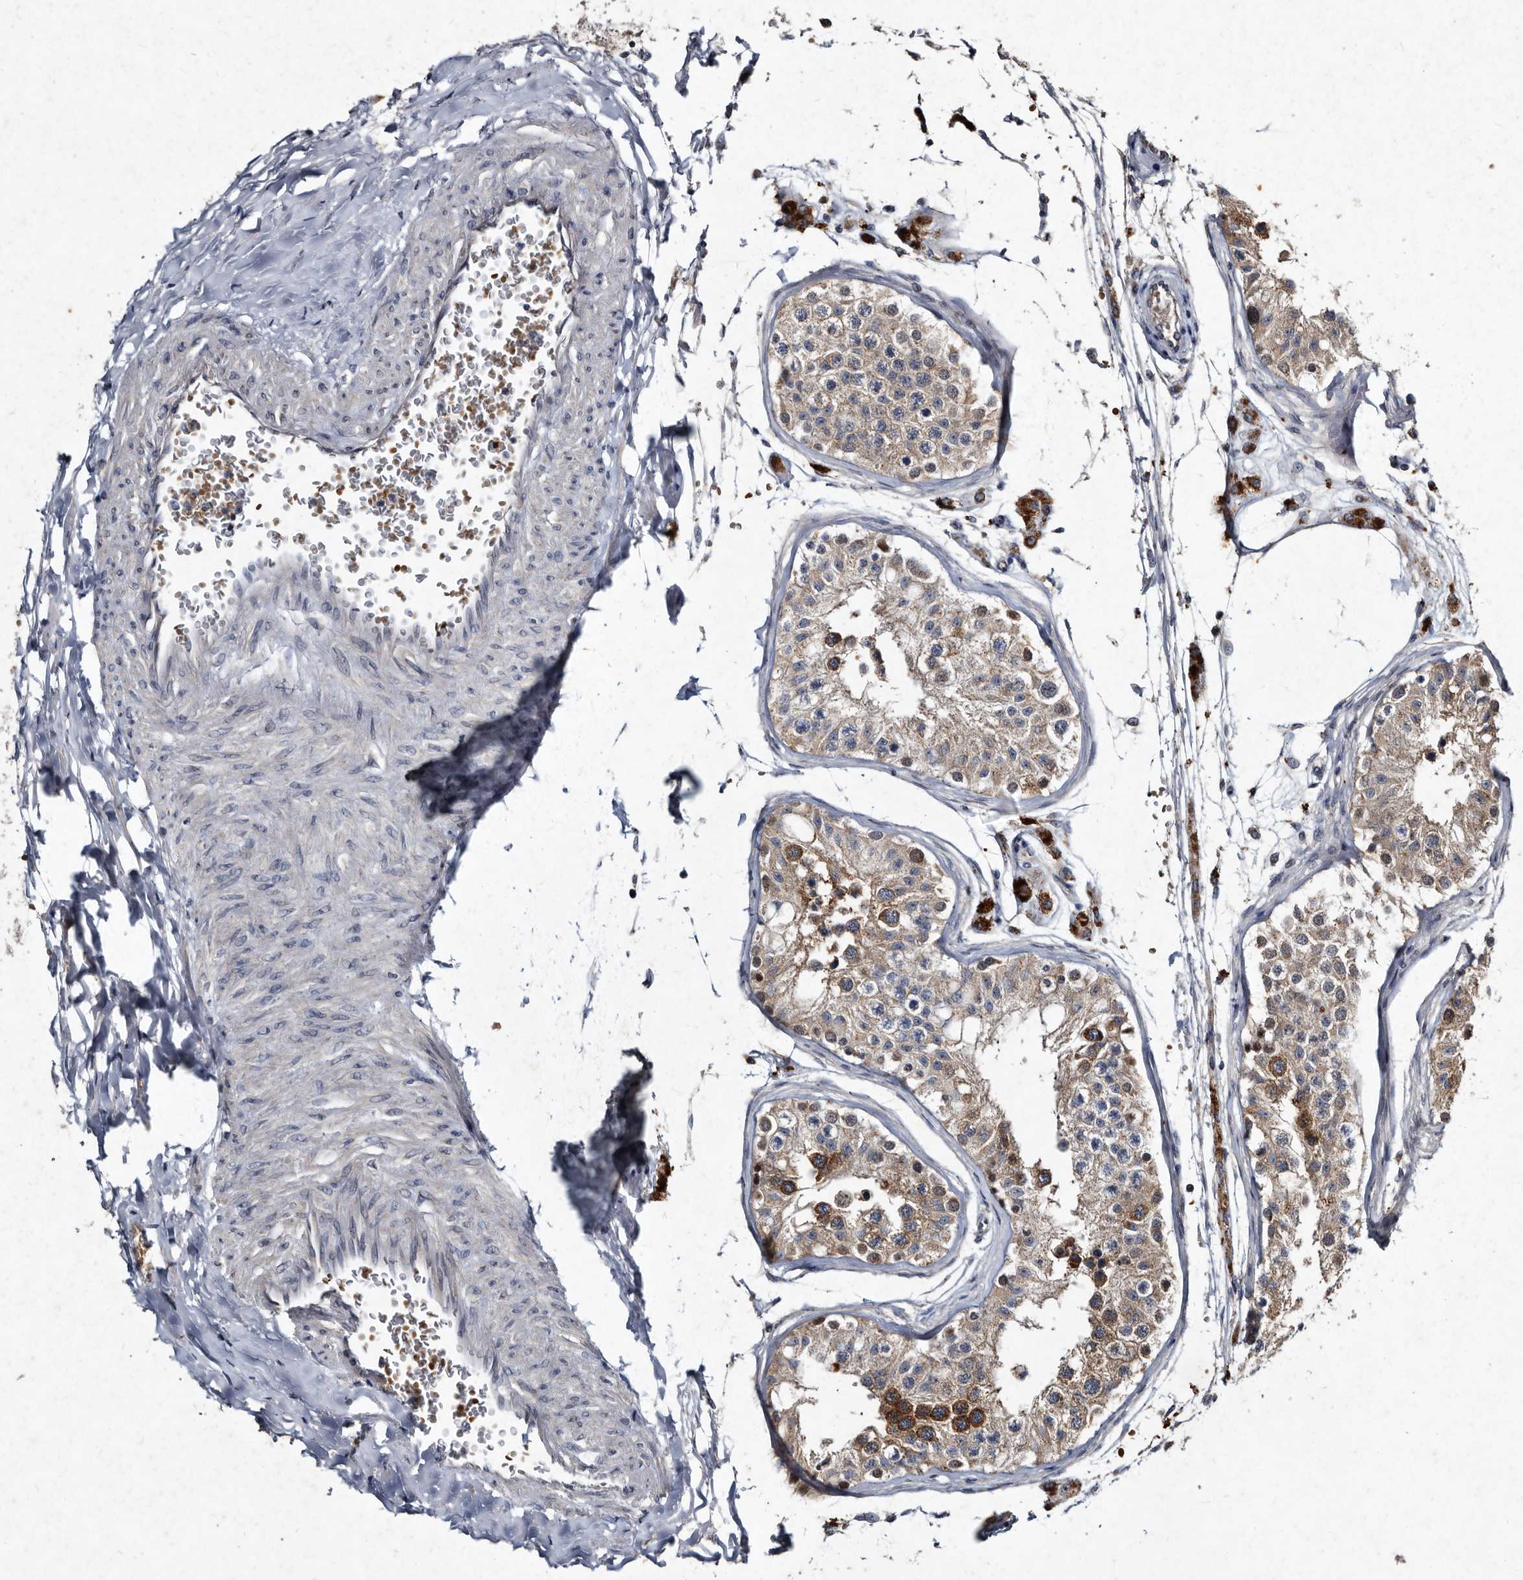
{"staining": {"intensity": "moderate", "quantity": "25%-75%", "location": "cytoplasmic/membranous"}, "tissue": "testis", "cell_type": "Cells in seminiferous ducts", "image_type": "normal", "snomed": [{"axis": "morphology", "description": "Normal tissue, NOS"}, {"axis": "morphology", "description": "Adenocarcinoma, metastatic, NOS"}, {"axis": "topography", "description": "Testis"}], "caption": "The image reveals staining of unremarkable testis, revealing moderate cytoplasmic/membranous protein expression (brown color) within cells in seminiferous ducts.", "gene": "YPEL1", "patient": {"sex": "male", "age": 26}}